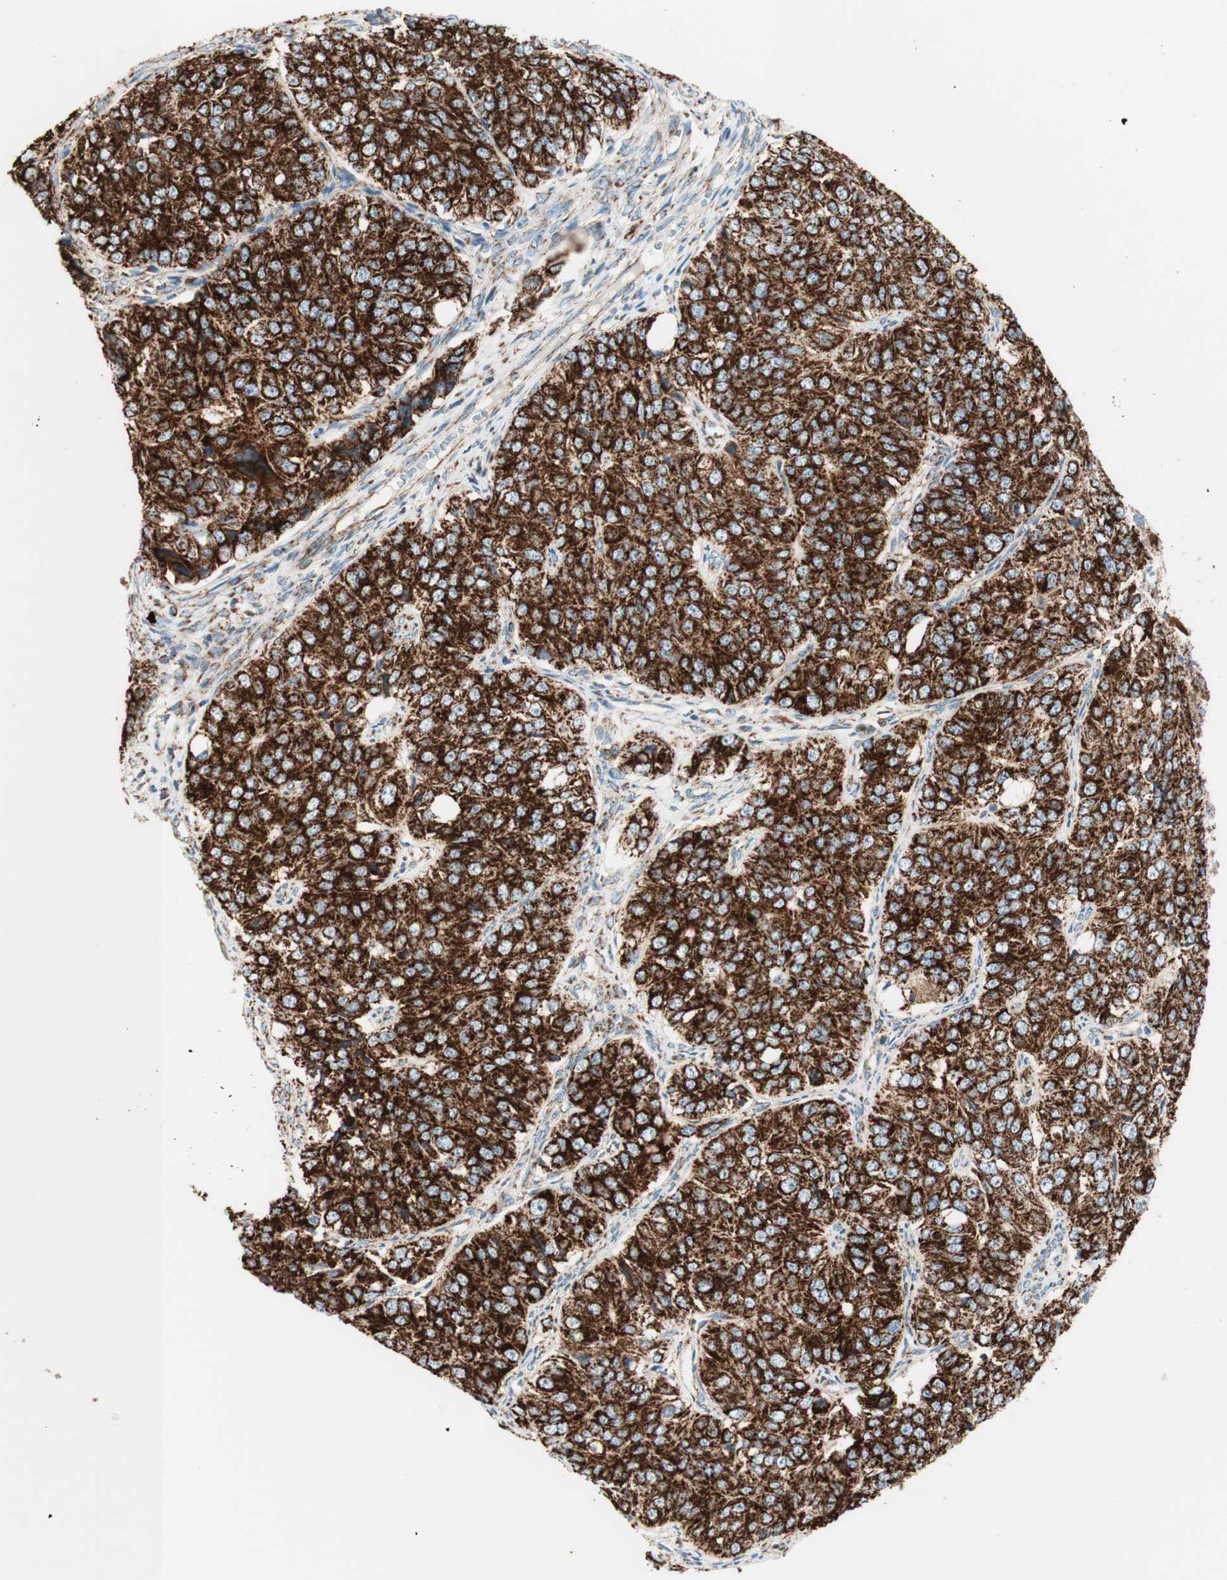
{"staining": {"intensity": "strong", "quantity": ">75%", "location": "cytoplasmic/membranous"}, "tissue": "ovarian cancer", "cell_type": "Tumor cells", "image_type": "cancer", "snomed": [{"axis": "morphology", "description": "Carcinoma, endometroid"}, {"axis": "topography", "description": "Ovary"}], "caption": "Brown immunohistochemical staining in ovarian cancer exhibits strong cytoplasmic/membranous expression in about >75% of tumor cells.", "gene": "TOMM20", "patient": {"sex": "female", "age": 51}}